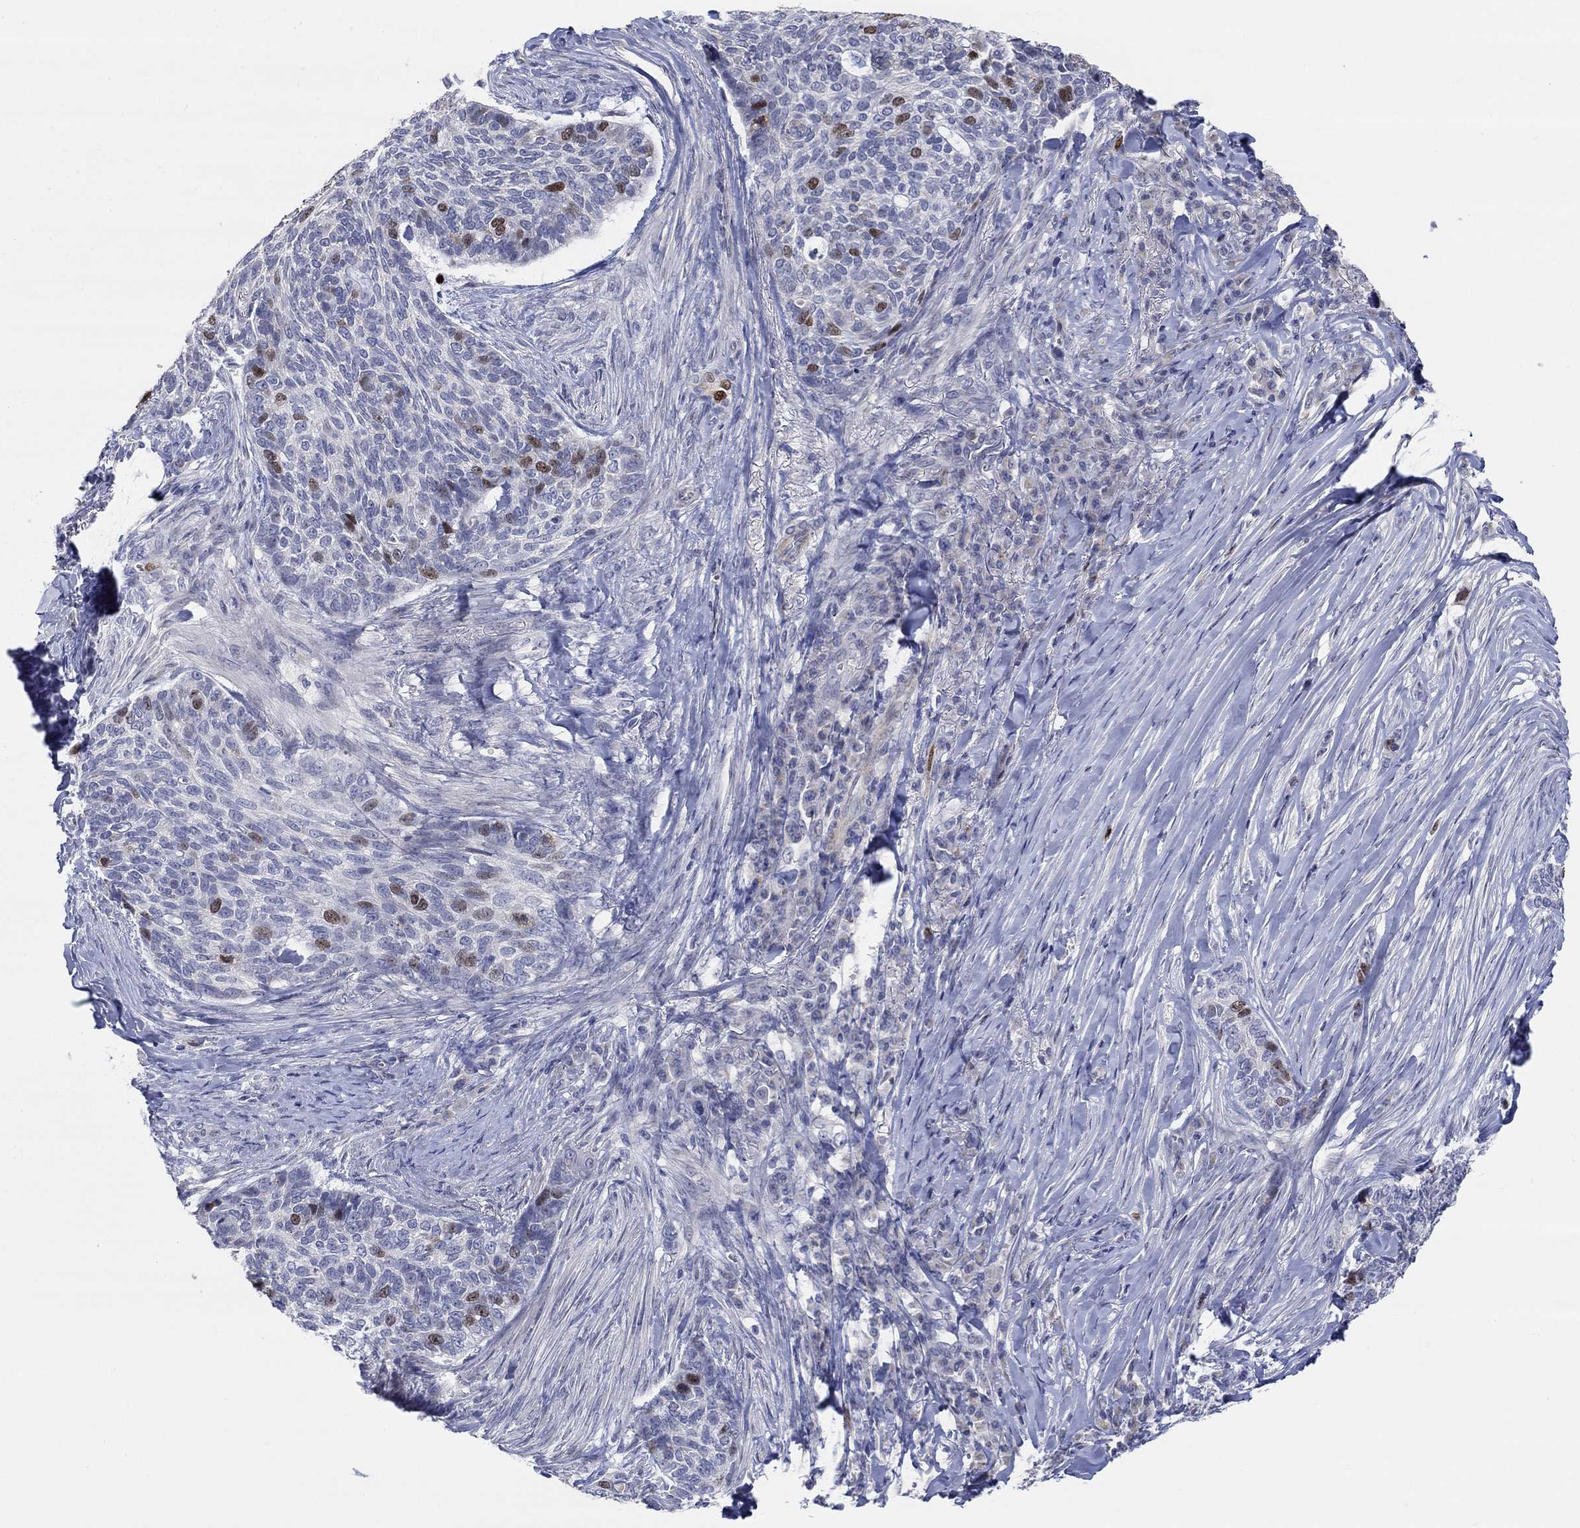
{"staining": {"intensity": "strong", "quantity": "<25%", "location": "nuclear"}, "tissue": "skin cancer", "cell_type": "Tumor cells", "image_type": "cancer", "snomed": [{"axis": "morphology", "description": "Basal cell carcinoma"}, {"axis": "topography", "description": "Skin"}], "caption": "Skin basal cell carcinoma stained for a protein demonstrates strong nuclear positivity in tumor cells. The staining was performed using DAB, with brown indicating positive protein expression. Nuclei are stained blue with hematoxylin.", "gene": "PRC1", "patient": {"sex": "female", "age": 69}}